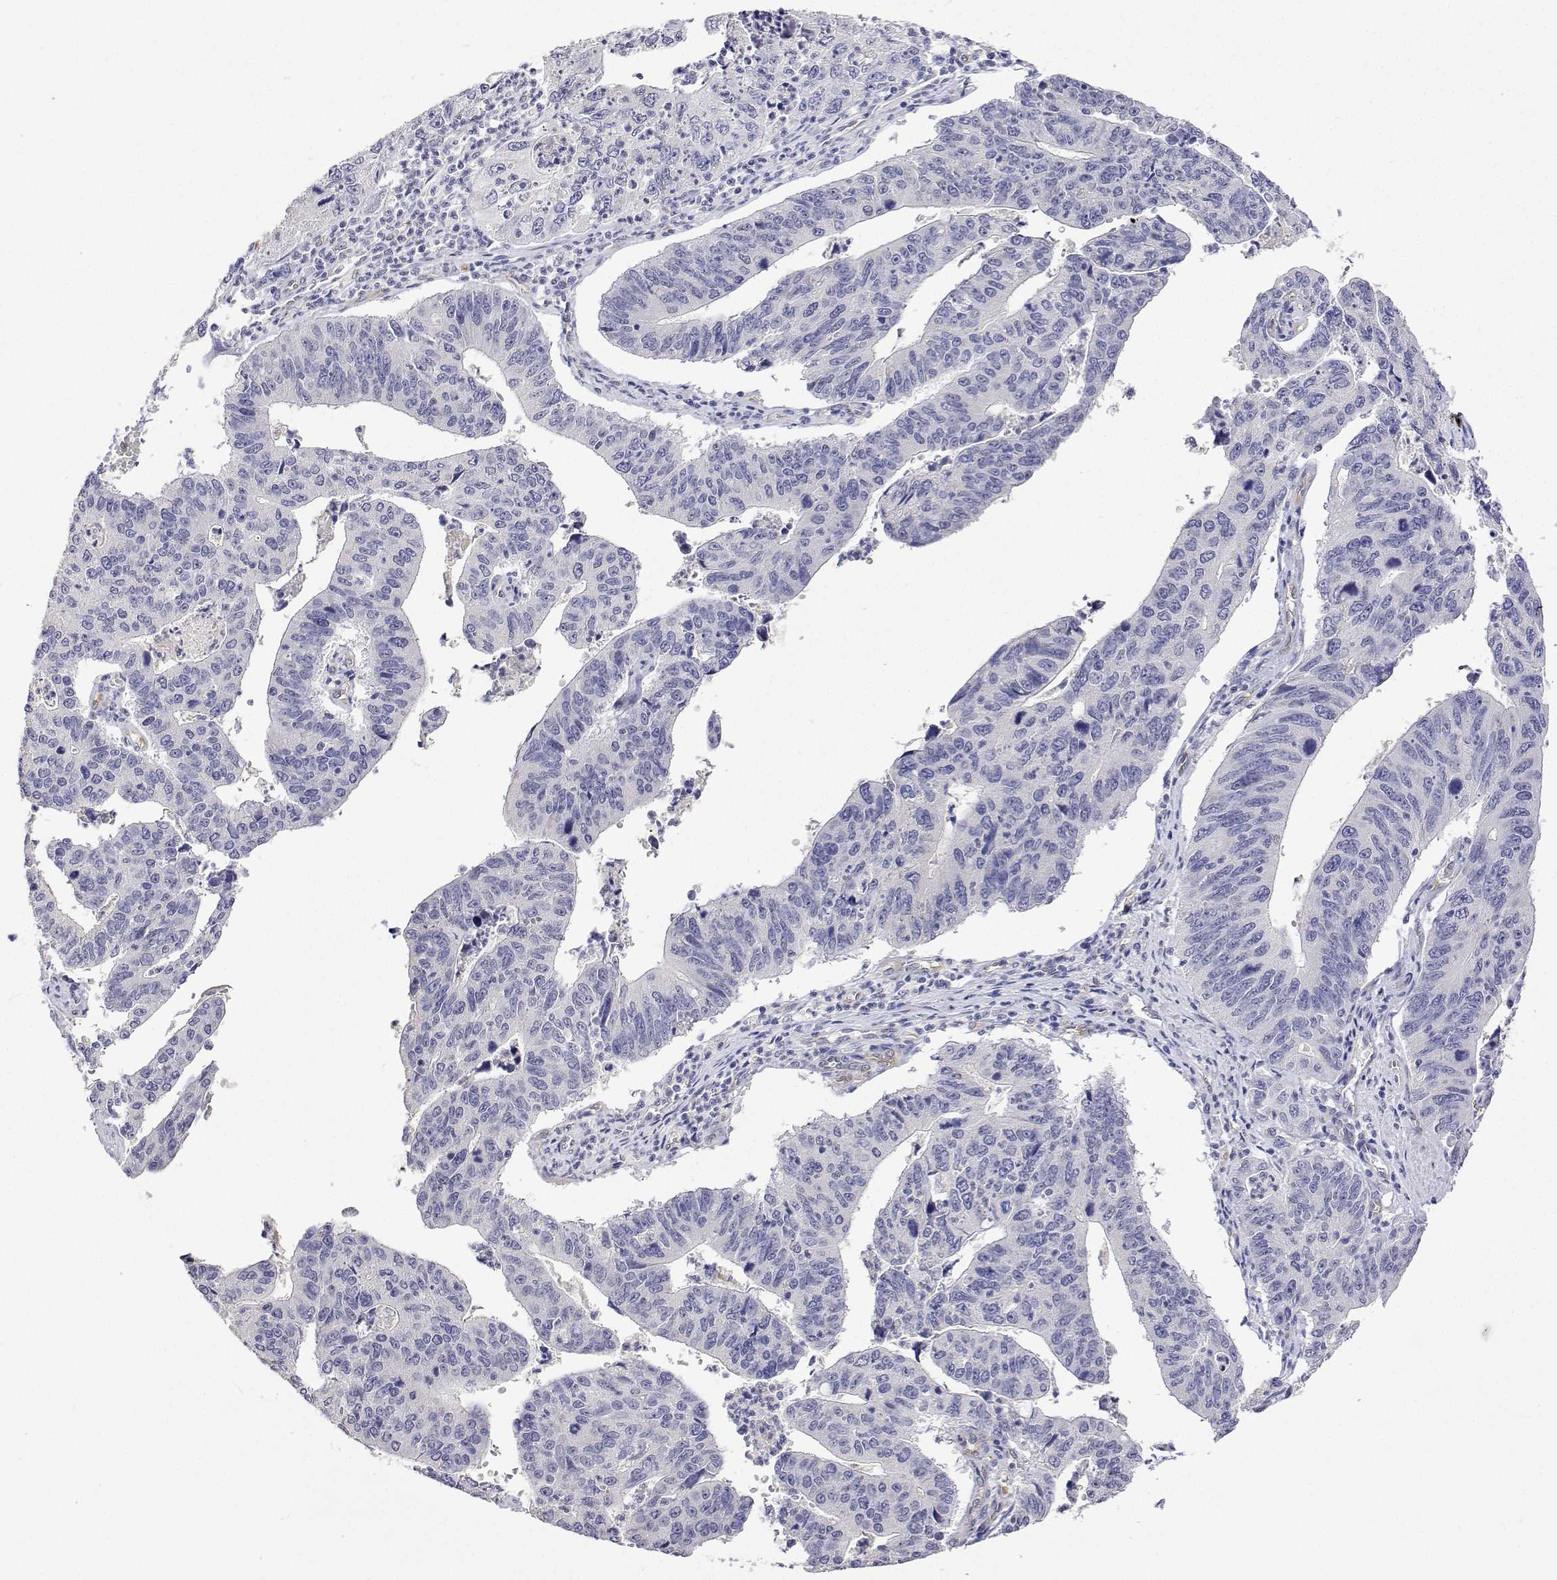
{"staining": {"intensity": "negative", "quantity": "none", "location": "none"}, "tissue": "stomach cancer", "cell_type": "Tumor cells", "image_type": "cancer", "snomed": [{"axis": "morphology", "description": "Adenocarcinoma, NOS"}, {"axis": "topography", "description": "Stomach"}], "caption": "DAB immunohistochemical staining of human stomach adenocarcinoma shows no significant positivity in tumor cells. Nuclei are stained in blue.", "gene": "PLCB1", "patient": {"sex": "male", "age": 59}}